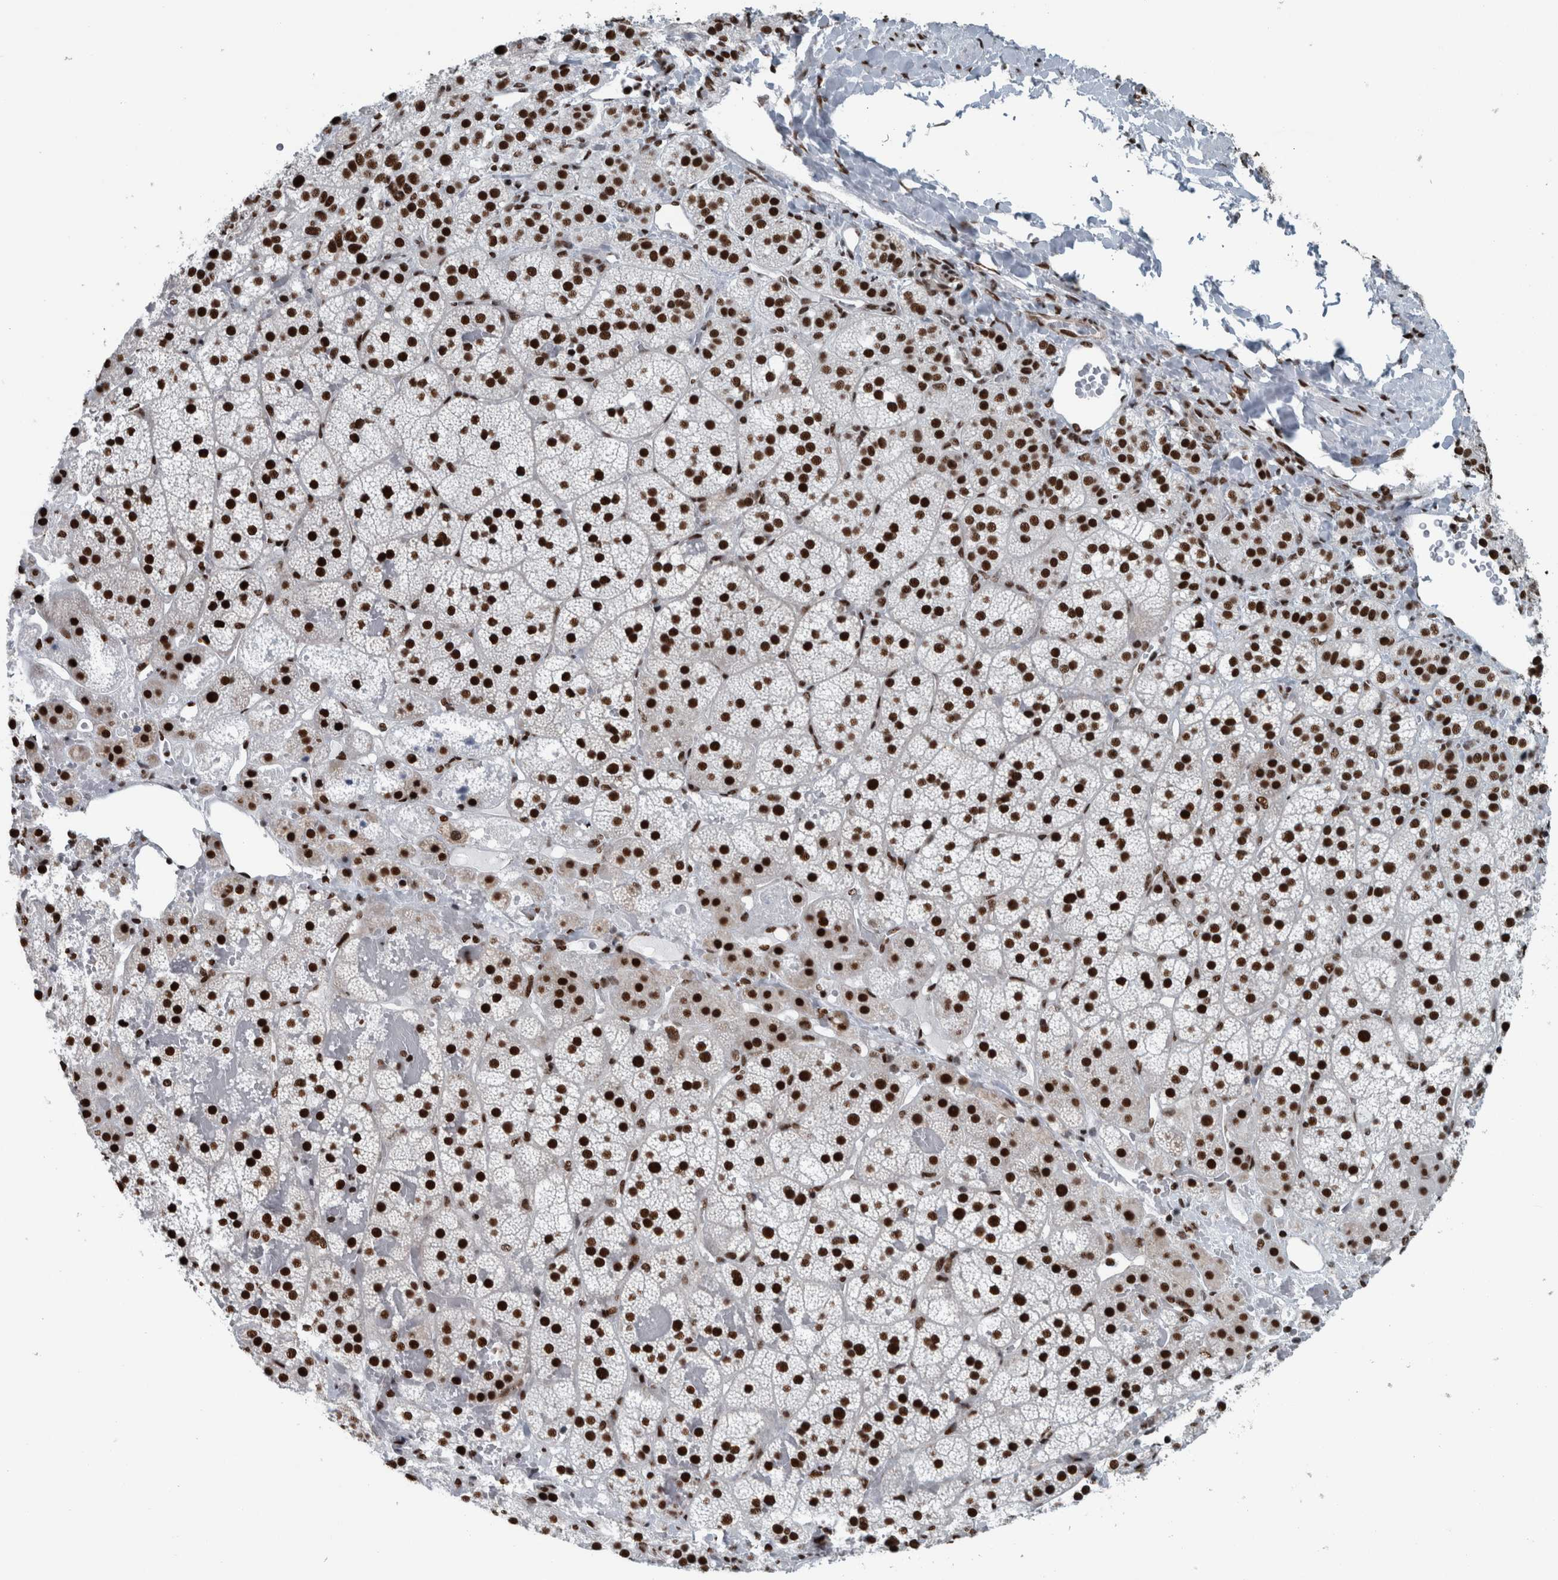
{"staining": {"intensity": "strong", "quantity": ">75%", "location": "nuclear"}, "tissue": "adrenal gland", "cell_type": "Glandular cells", "image_type": "normal", "snomed": [{"axis": "morphology", "description": "Normal tissue, NOS"}, {"axis": "topography", "description": "Adrenal gland"}], "caption": "The immunohistochemical stain shows strong nuclear positivity in glandular cells of benign adrenal gland. (DAB (3,3'-diaminobenzidine) = brown stain, brightfield microscopy at high magnification).", "gene": "DNMT3A", "patient": {"sex": "female", "age": 44}}